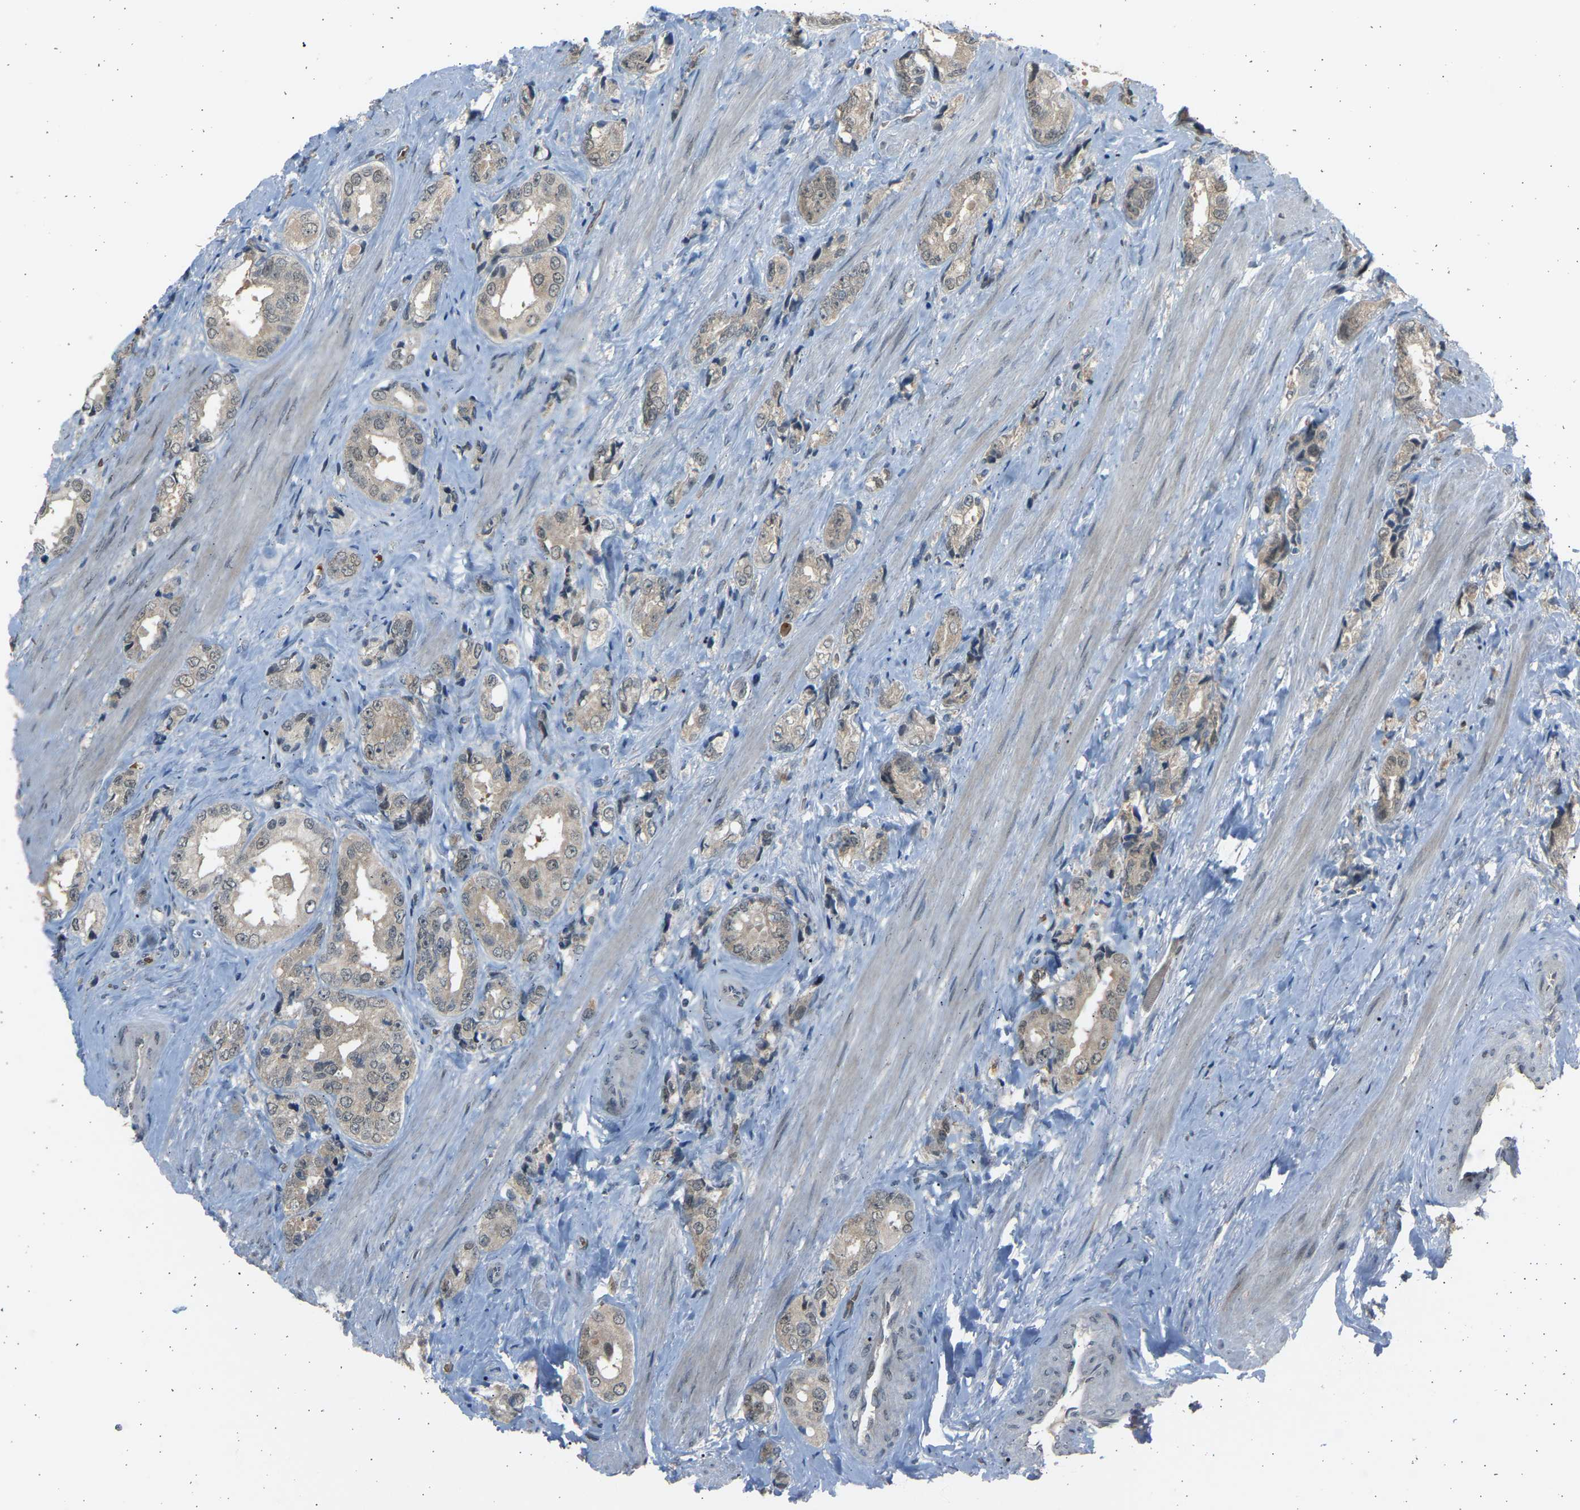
{"staining": {"intensity": "negative", "quantity": "none", "location": "none"}, "tissue": "prostate cancer", "cell_type": "Tumor cells", "image_type": "cancer", "snomed": [{"axis": "morphology", "description": "Adenocarcinoma, High grade"}, {"axis": "topography", "description": "Prostate"}], "caption": "Immunohistochemistry (IHC) micrograph of prostate cancer stained for a protein (brown), which exhibits no positivity in tumor cells.", "gene": "BIRC2", "patient": {"sex": "male", "age": 61}}